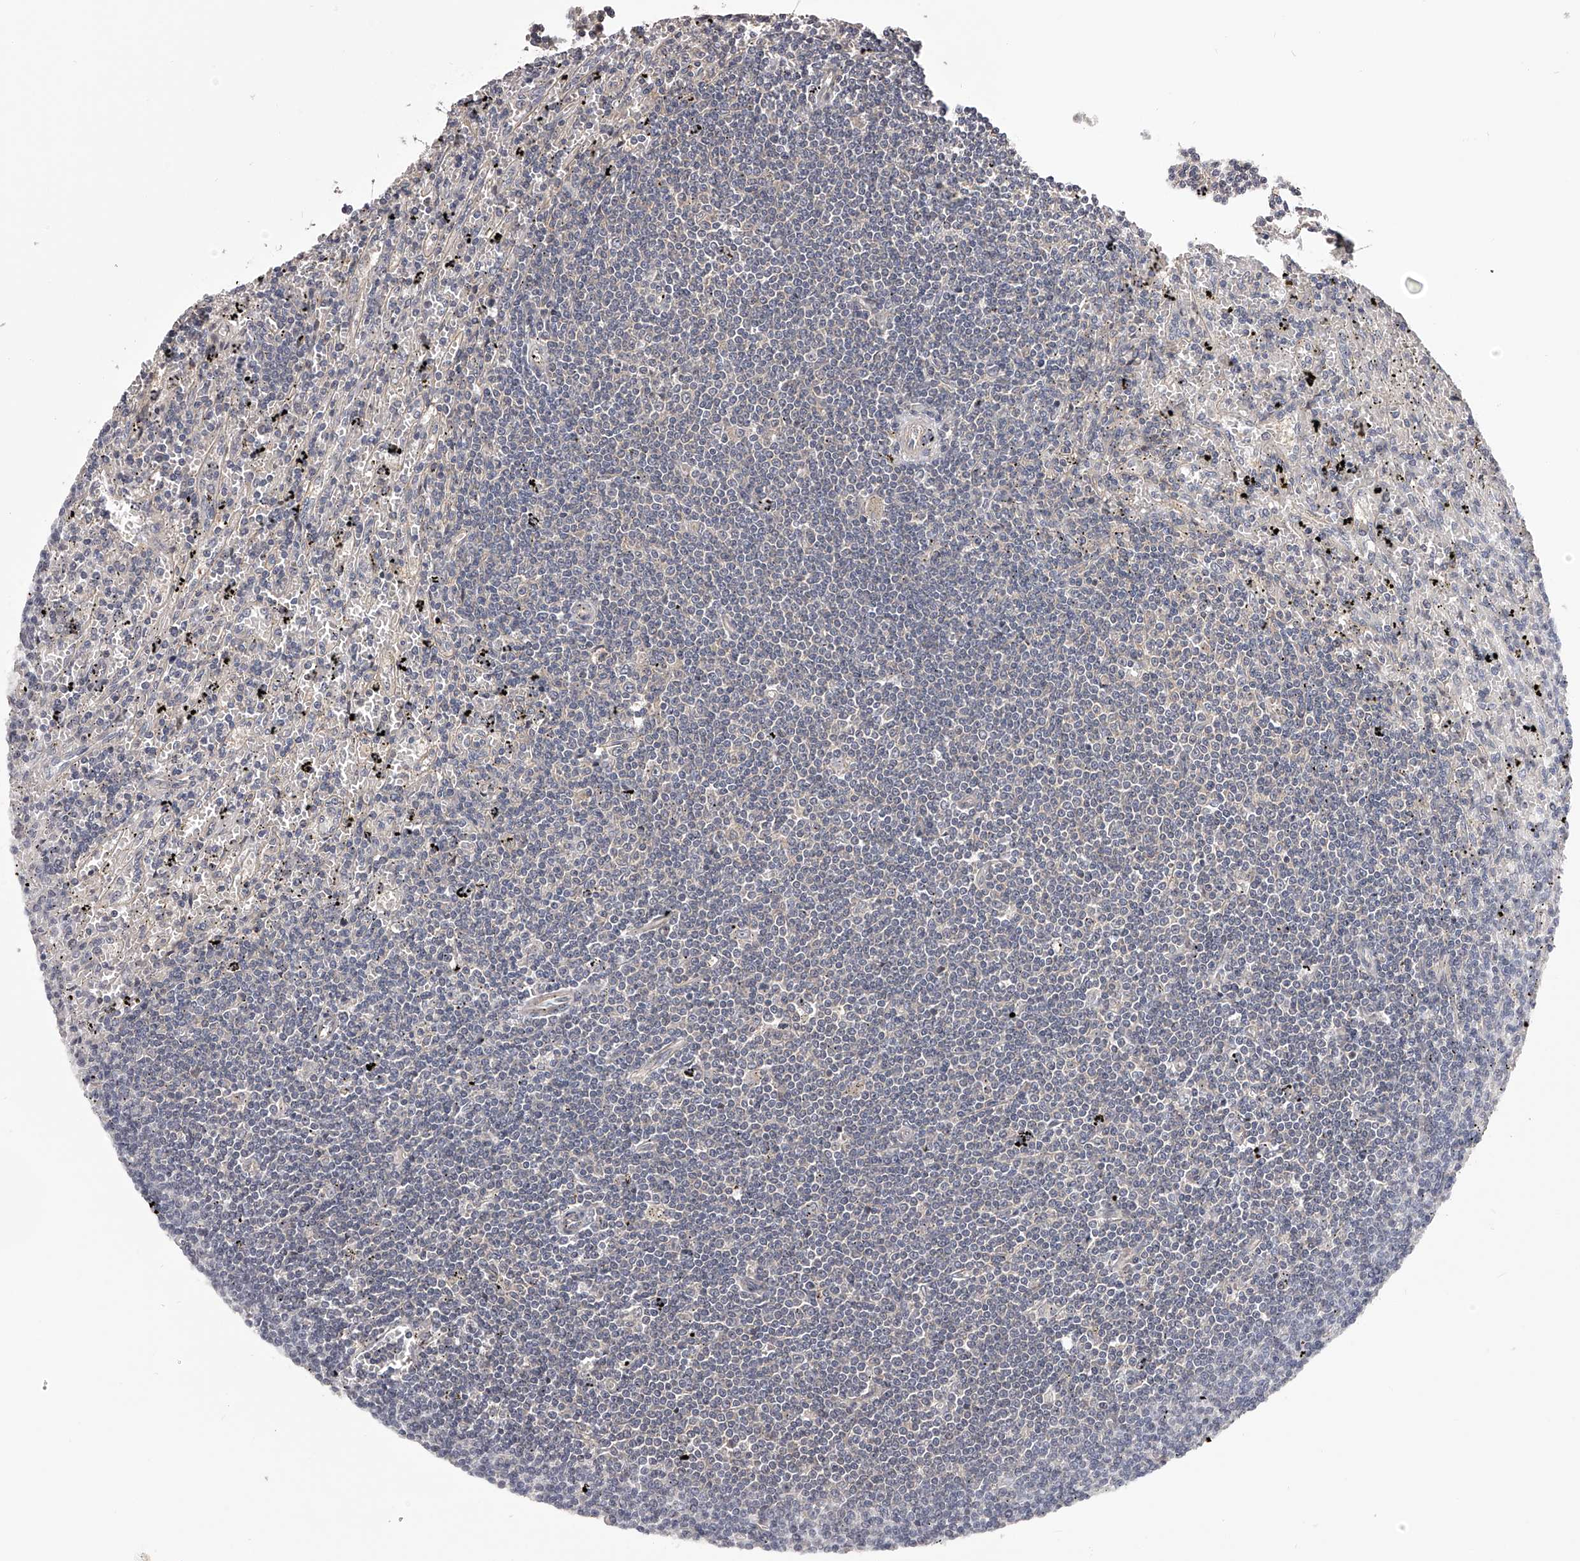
{"staining": {"intensity": "negative", "quantity": "none", "location": "none"}, "tissue": "lymphoma", "cell_type": "Tumor cells", "image_type": "cancer", "snomed": [{"axis": "morphology", "description": "Malignant lymphoma, non-Hodgkin's type, Low grade"}, {"axis": "topography", "description": "Spleen"}], "caption": "The micrograph exhibits no significant expression in tumor cells of lymphoma.", "gene": "PFDN2", "patient": {"sex": "male", "age": 76}}